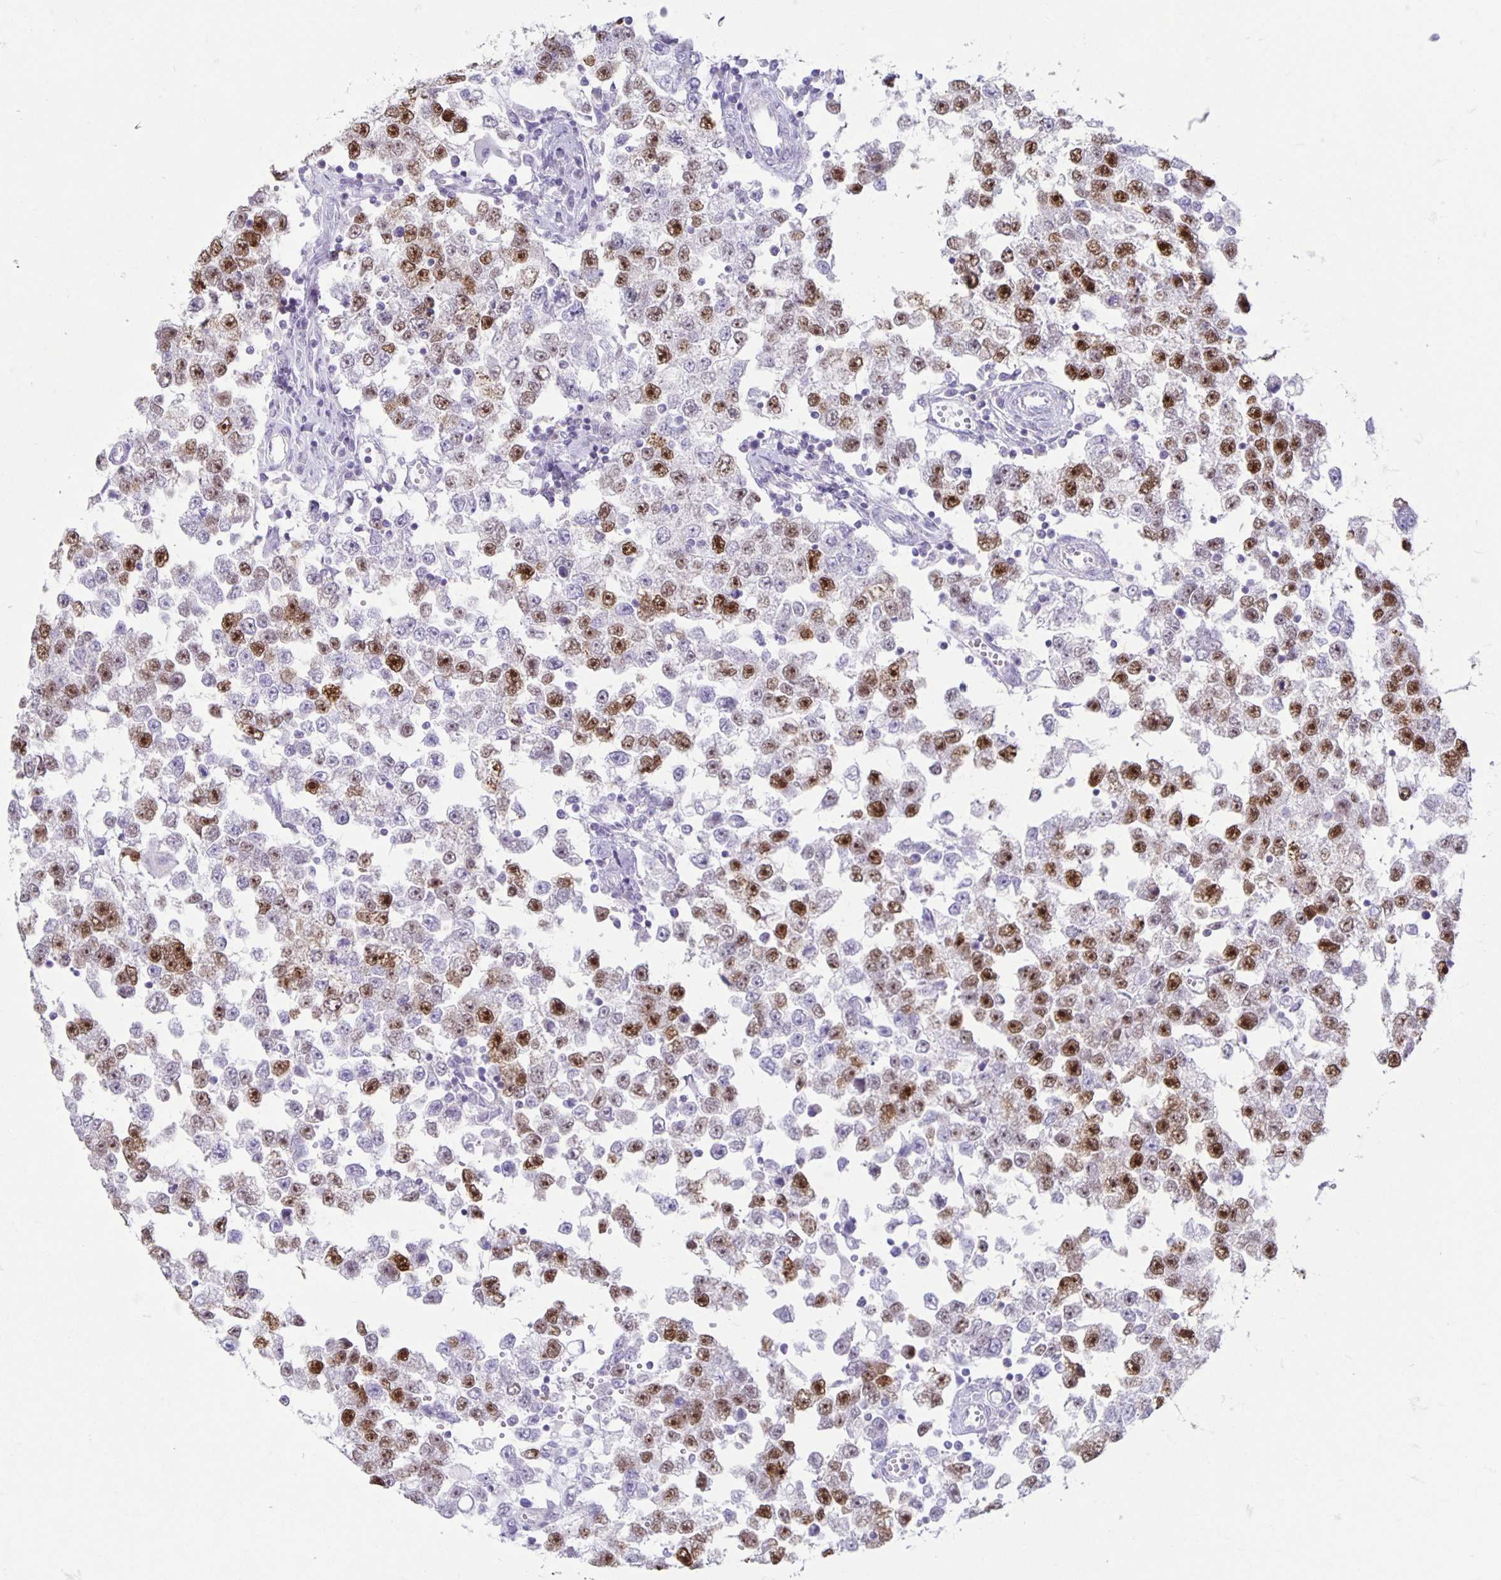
{"staining": {"intensity": "moderate", "quantity": "25%-75%", "location": "nuclear"}, "tissue": "testis cancer", "cell_type": "Tumor cells", "image_type": "cancer", "snomed": [{"axis": "morphology", "description": "Seminoma, NOS"}, {"axis": "topography", "description": "Testis"}], "caption": "IHC image of testis cancer stained for a protein (brown), which demonstrates medium levels of moderate nuclear staining in approximately 25%-75% of tumor cells.", "gene": "CT45A5", "patient": {"sex": "male", "age": 34}}